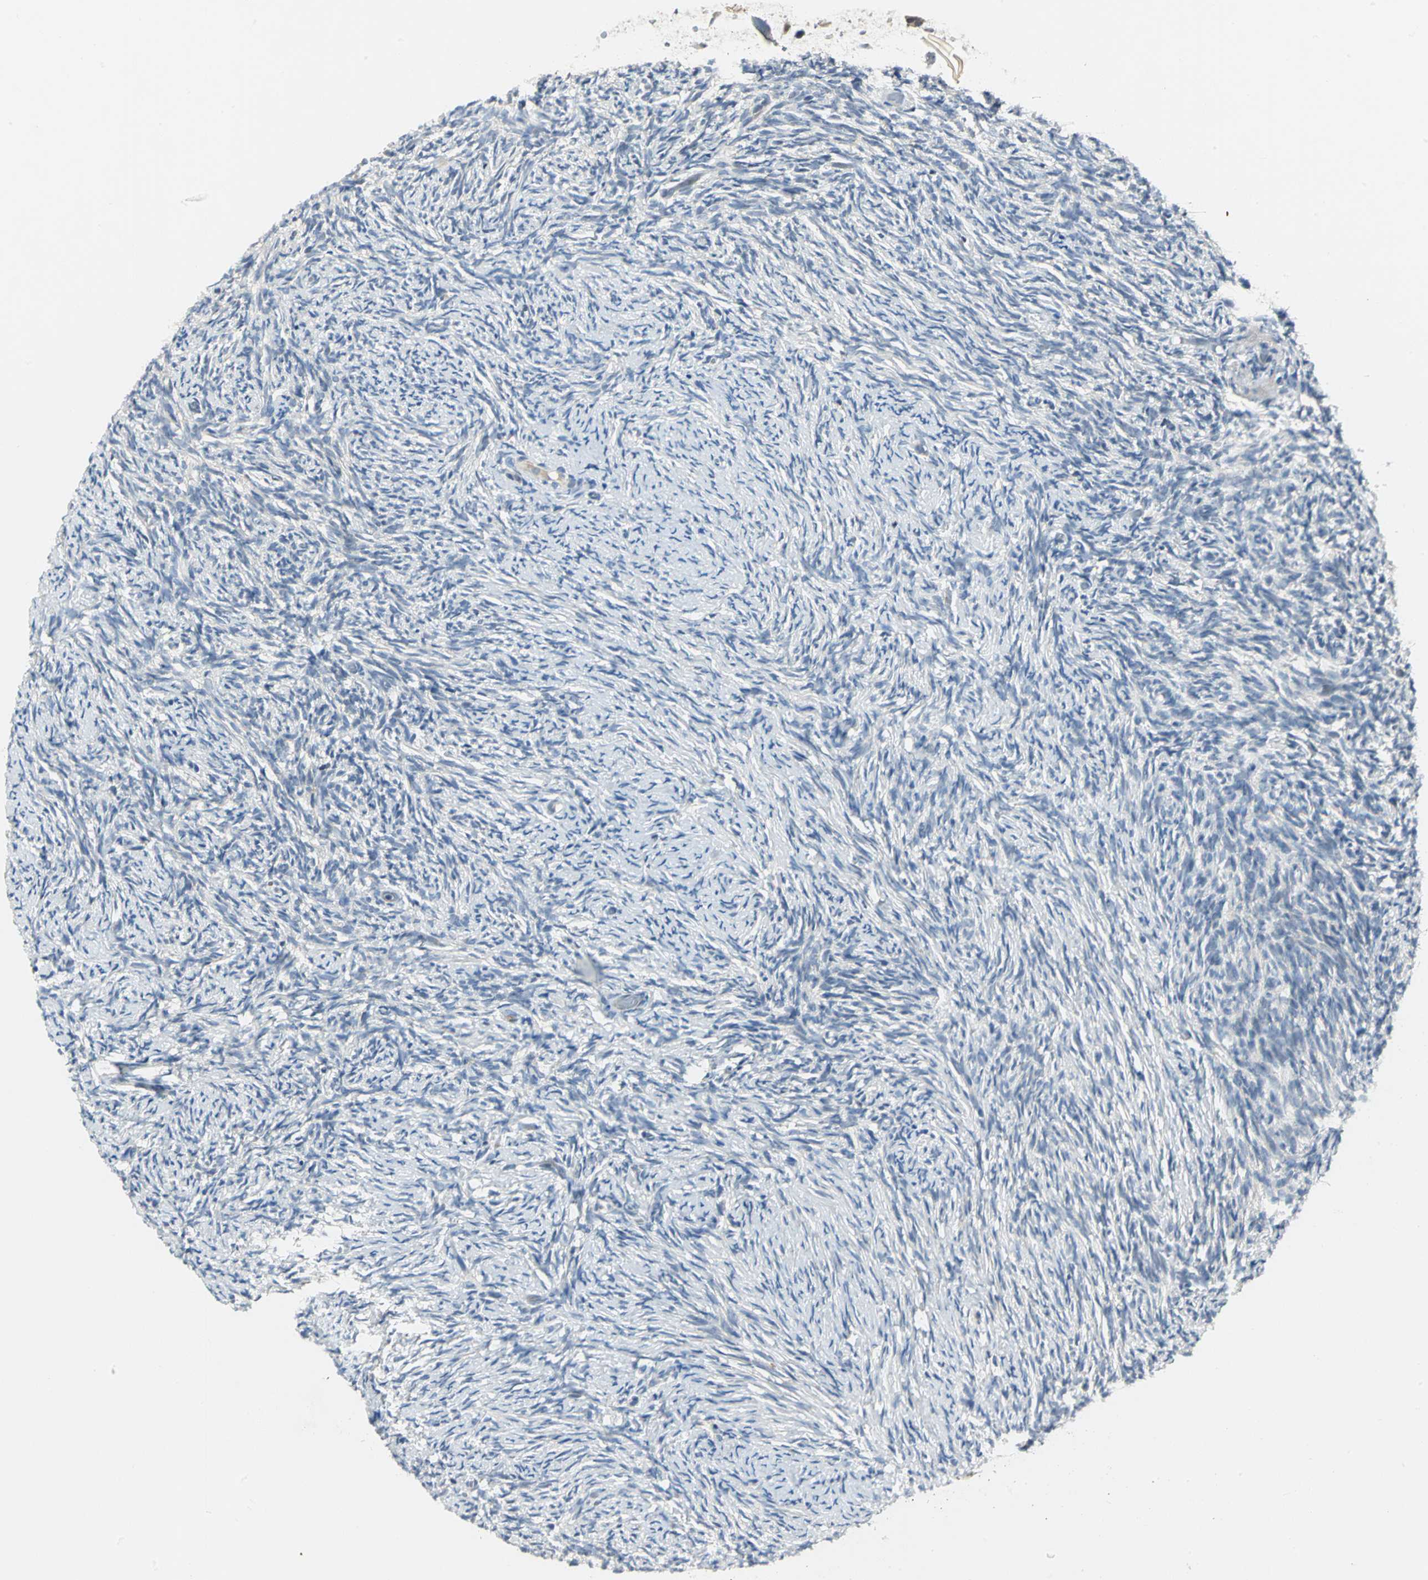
{"staining": {"intensity": "negative", "quantity": "none", "location": "none"}, "tissue": "ovary", "cell_type": "Ovarian stroma cells", "image_type": "normal", "snomed": [{"axis": "morphology", "description": "Normal tissue, NOS"}, {"axis": "topography", "description": "Ovary"}], "caption": "This is an IHC histopathology image of normal human ovary. There is no staining in ovarian stroma cells.", "gene": "USP40", "patient": {"sex": "female", "age": 60}}